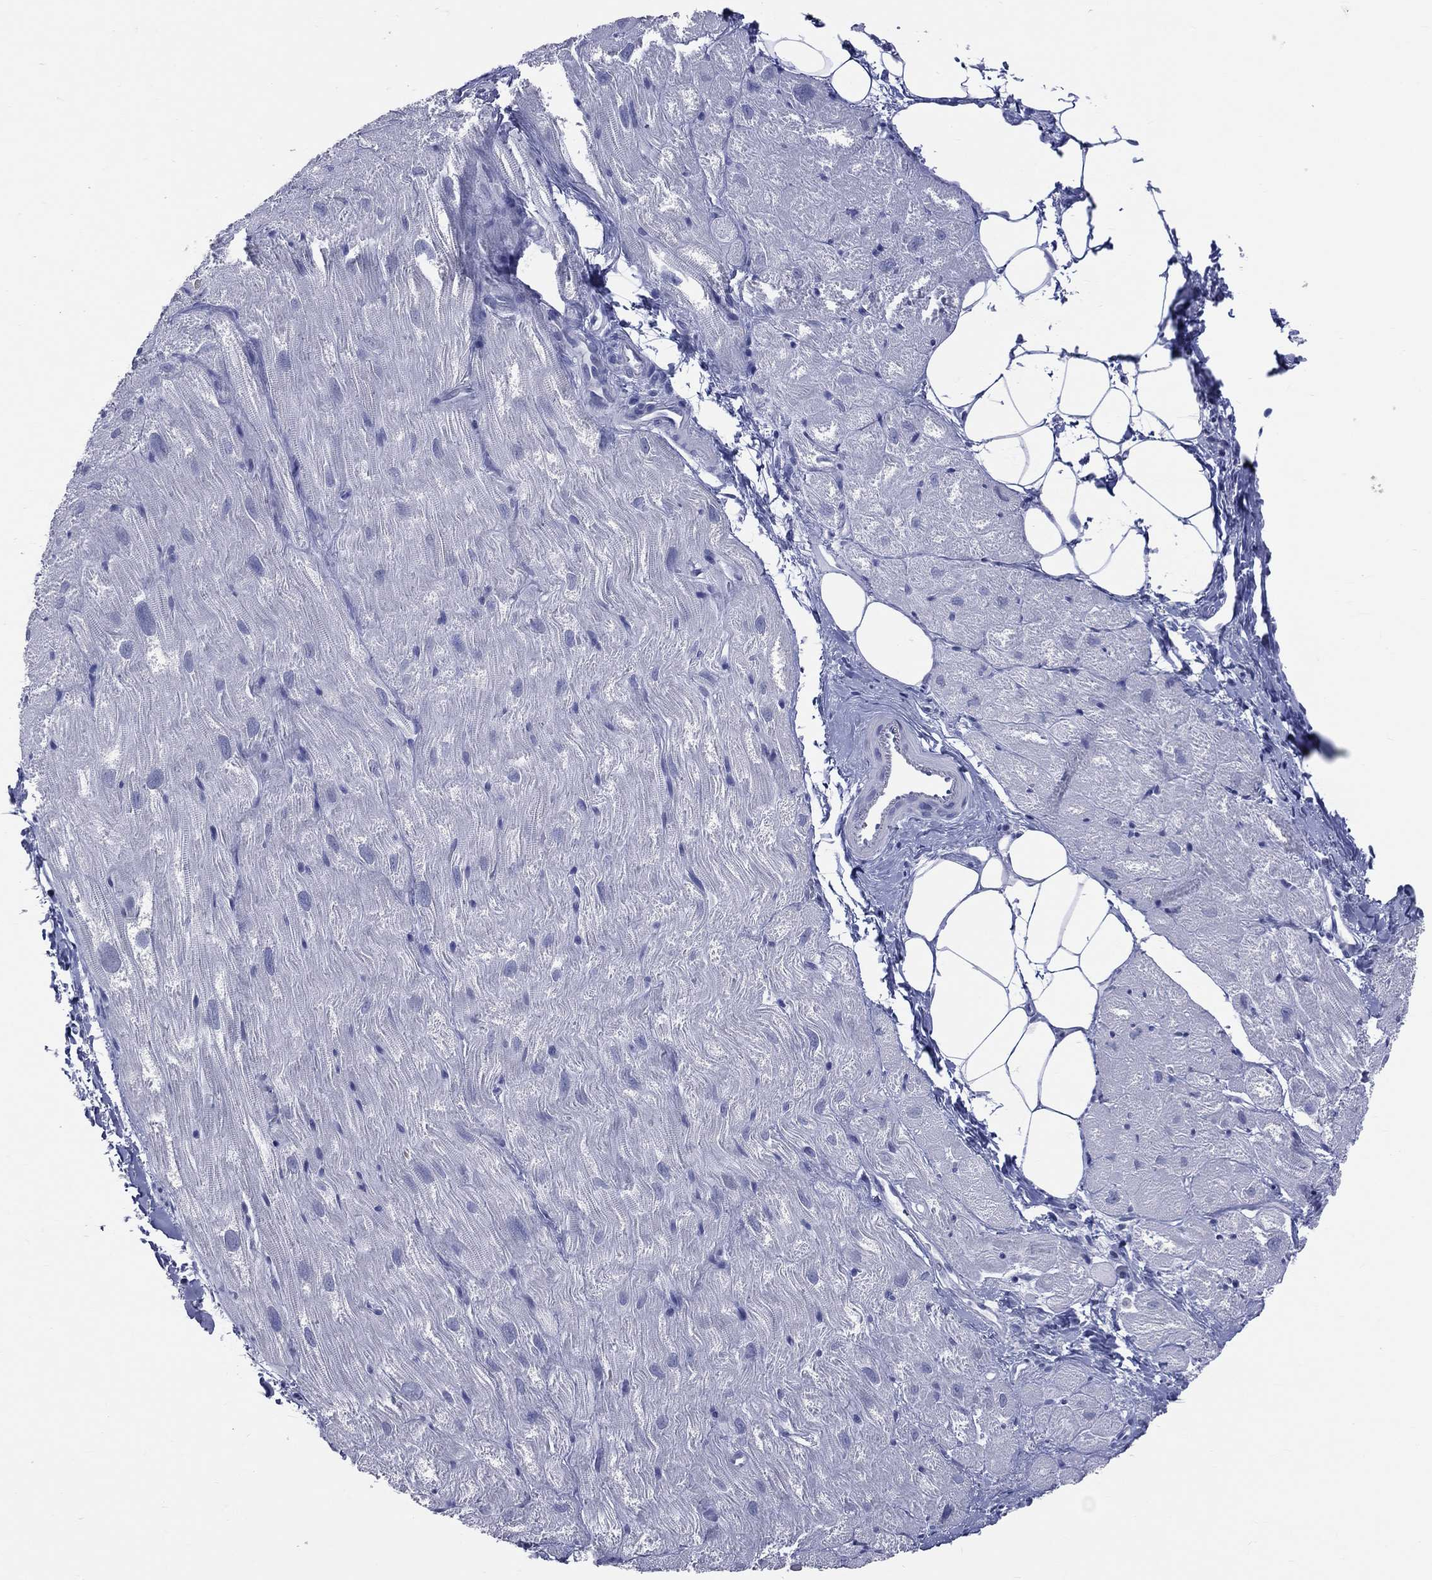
{"staining": {"intensity": "negative", "quantity": "none", "location": "none"}, "tissue": "heart muscle", "cell_type": "Cardiomyocytes", "image_type": "normal", "snomed": [{"axis": "morphology", "description": "Normal tissue, NOS"}, {"axis": "topography", "description": "Heart"}], "caption": "A high-resolution photomicrograph shows immunohistochemistry (IHC) staining of benign heart muscle, which reveals no significant staining in cardiomyocytes.", "gene": "MLLT10", "patient": {"sex": "male", "age": 62}}